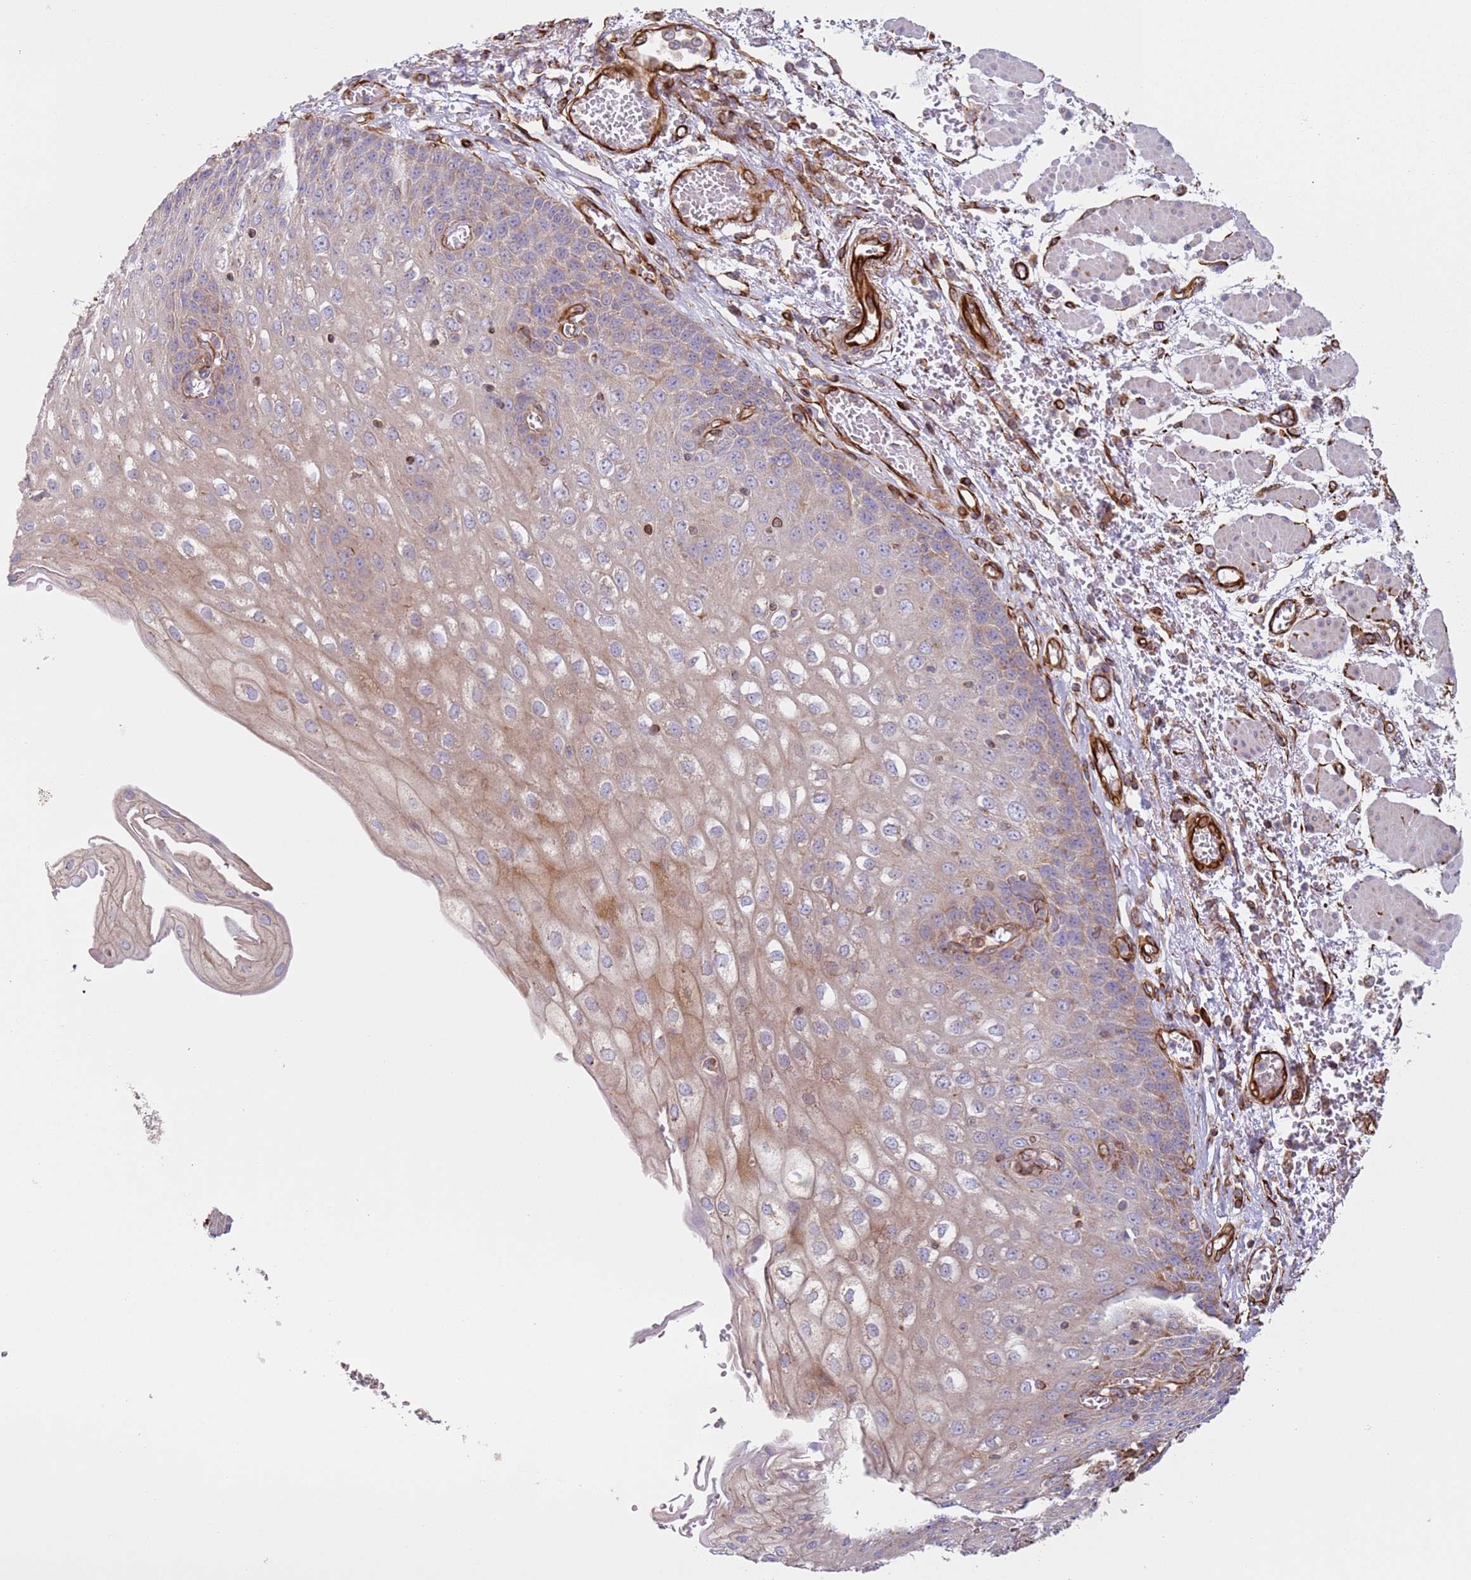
{"staining": {"intensity": "weak", "quantity": "25%-75%", "location": "cytoplasmic/membranous"}, "tissue": "esophagus", "cell_type": "Squamous epithelial cells", "image_type": "normal", "snomed": [{"axis": "morphology", "description": "Normal tissue, NOS"}, {"axis": "topography", "description": "Esophagus"}], "caption": "The image shows a brown stain indicating the presence of a protein in the cytoplasmic/membranous of squamous epithelial cells in esophagus. The staining was performed using DAB (3,3'-diaminobenzidine), with brown indicating positive protein expression. Nuclei are stained blue with hematoxylin.", "gene": "SNAPIN", "patient": {"sex": "male", "age": 81}}